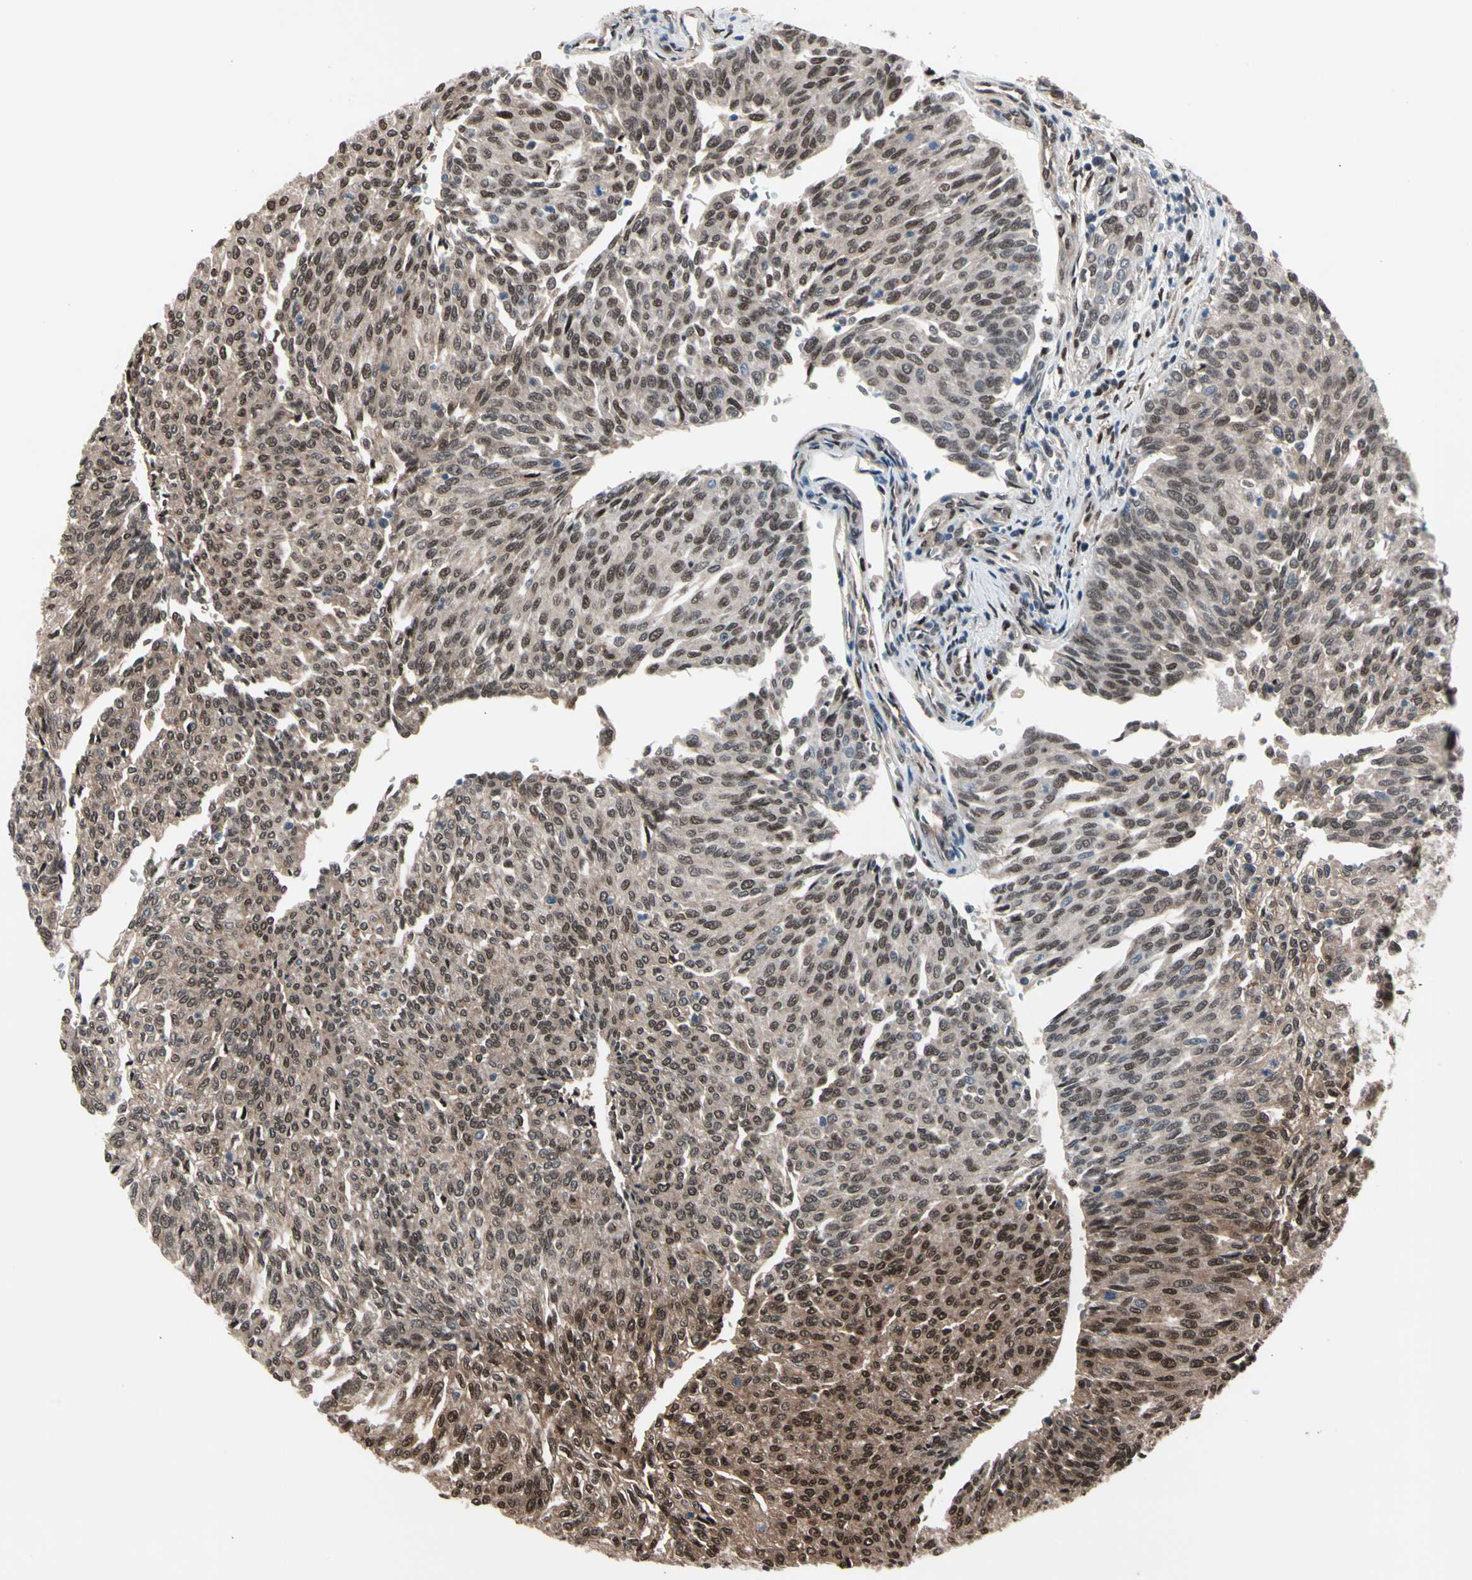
{"staining": {"intensity": "moderate", "quantity": ">75%", "location": "cytoplasmic/membranous,nuclear"}, "tissue": "urothelial cancer", "cell_type": "Tumor cells", "image_type": "cancer", "snomed": [{"axis": "morphology", "description": "Urothelial carcinoma, Low grade"}, {"axis": "topography", "description": "Urinary bladder"}], "caption": "High-power microscopy captured an immunohistochemistry image of urothelial cancer, revealing moderate cytoplasmic/membranous and nuclear staining in about >75% of tumor cells.", "gene": "PSMA2", "patient": {"sex": "female", "age": 79}}